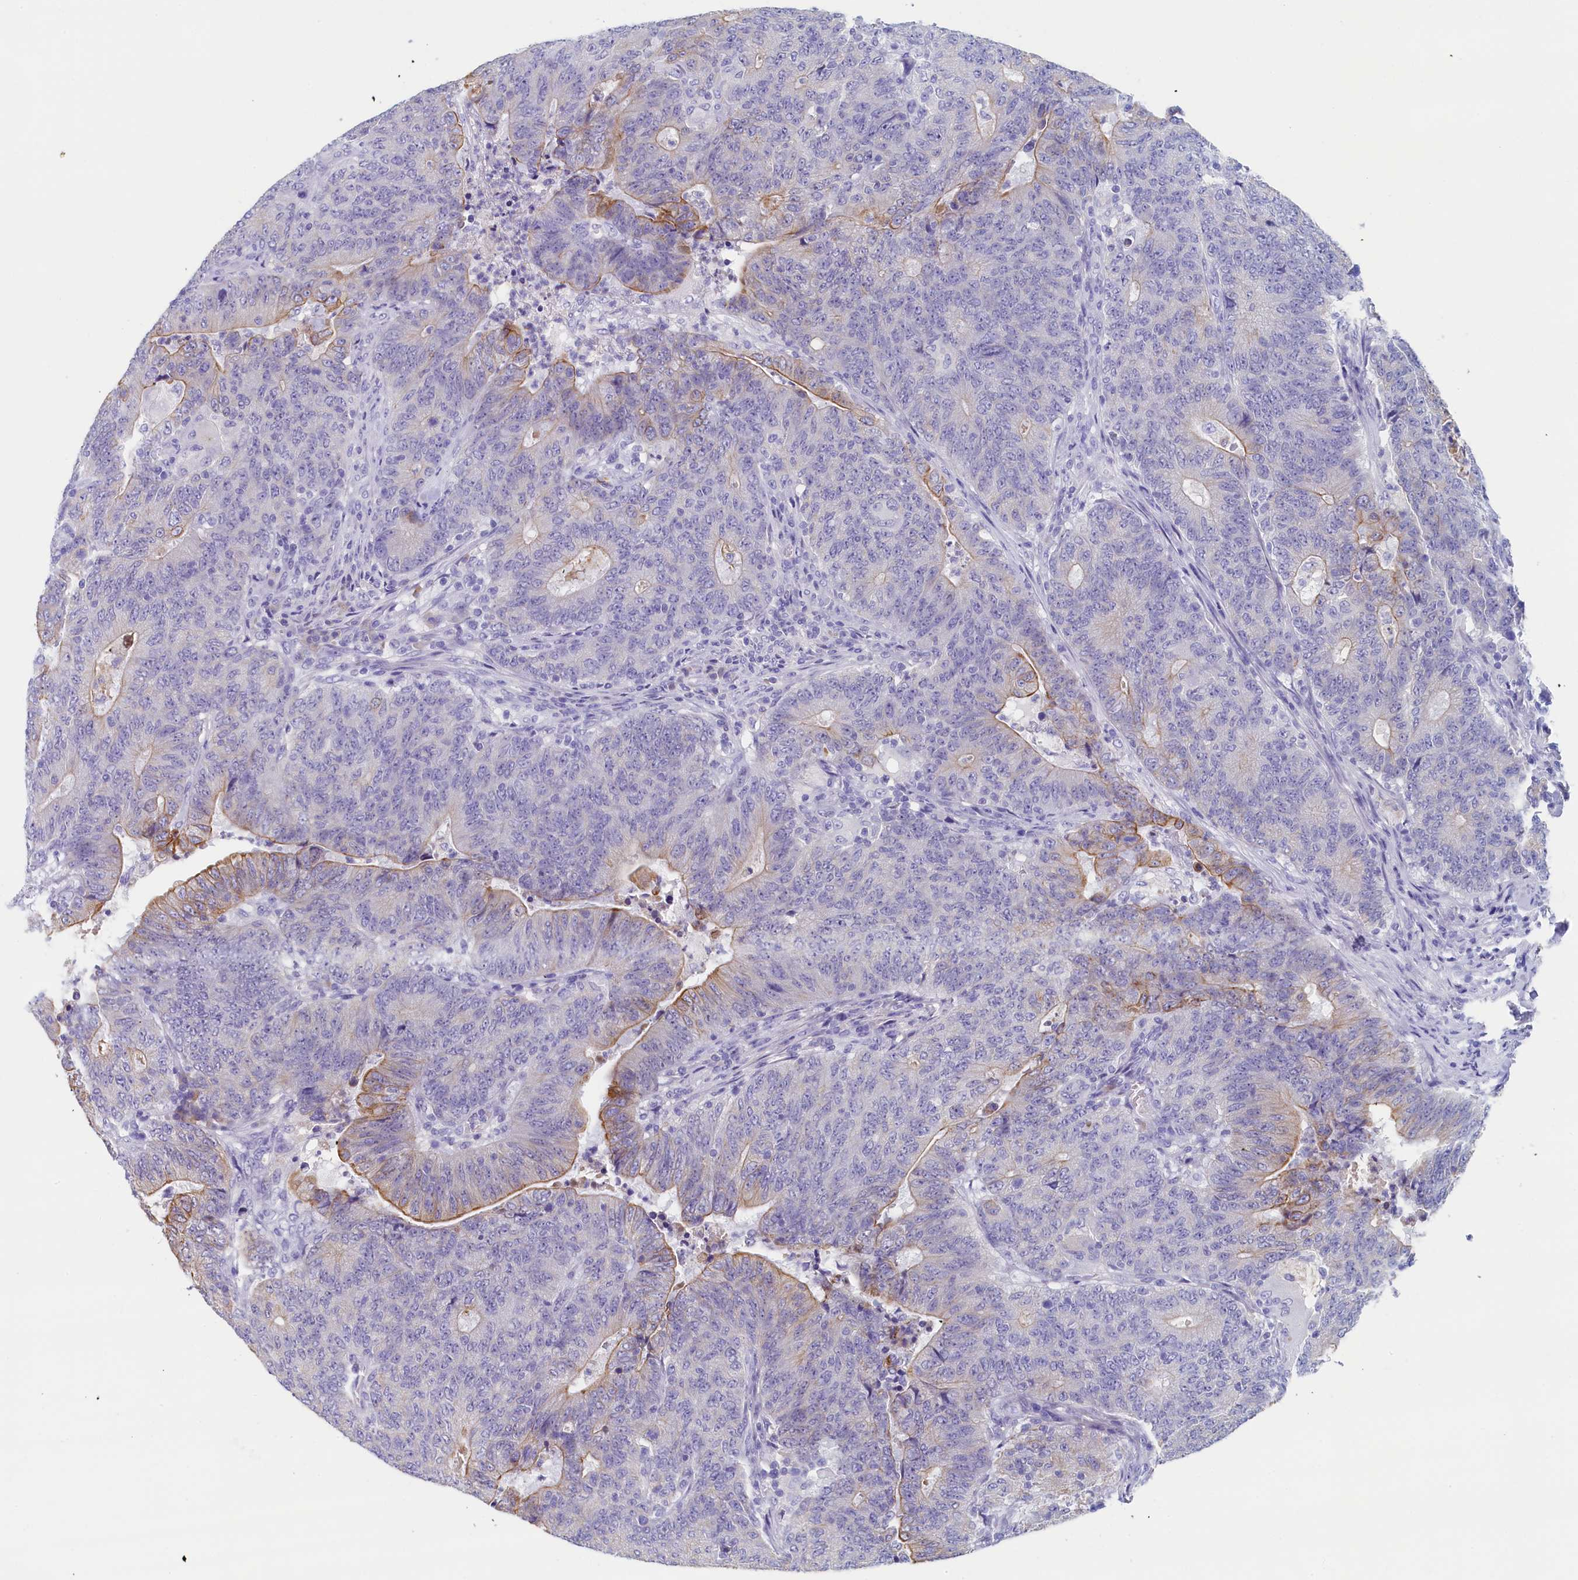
{"staining": {"intensity": "moderate", "quantity": "<25%", "location": "cytoplasmic/membranous"}, "tissue": "colorectal cancer", "cell_type": "Tumor cells", "image_type": "cancer", "snomed": [{"axis": "morphology", "description": "Adenocarcinoma, NOS"}, {"axis": "topography", "description": "Colon"}], "caption": "Immunohistochemistry (IHC) photomicrograph of colorectal cancer (adenocarcinoma) stained for a protein (brown), which demonstrates low levels of moderate cytoplasmic/membranous staining in approximately <25% of tumor cells.", "gene": "GUCA1C", "patient": {"sex": "female", "age": 75}}